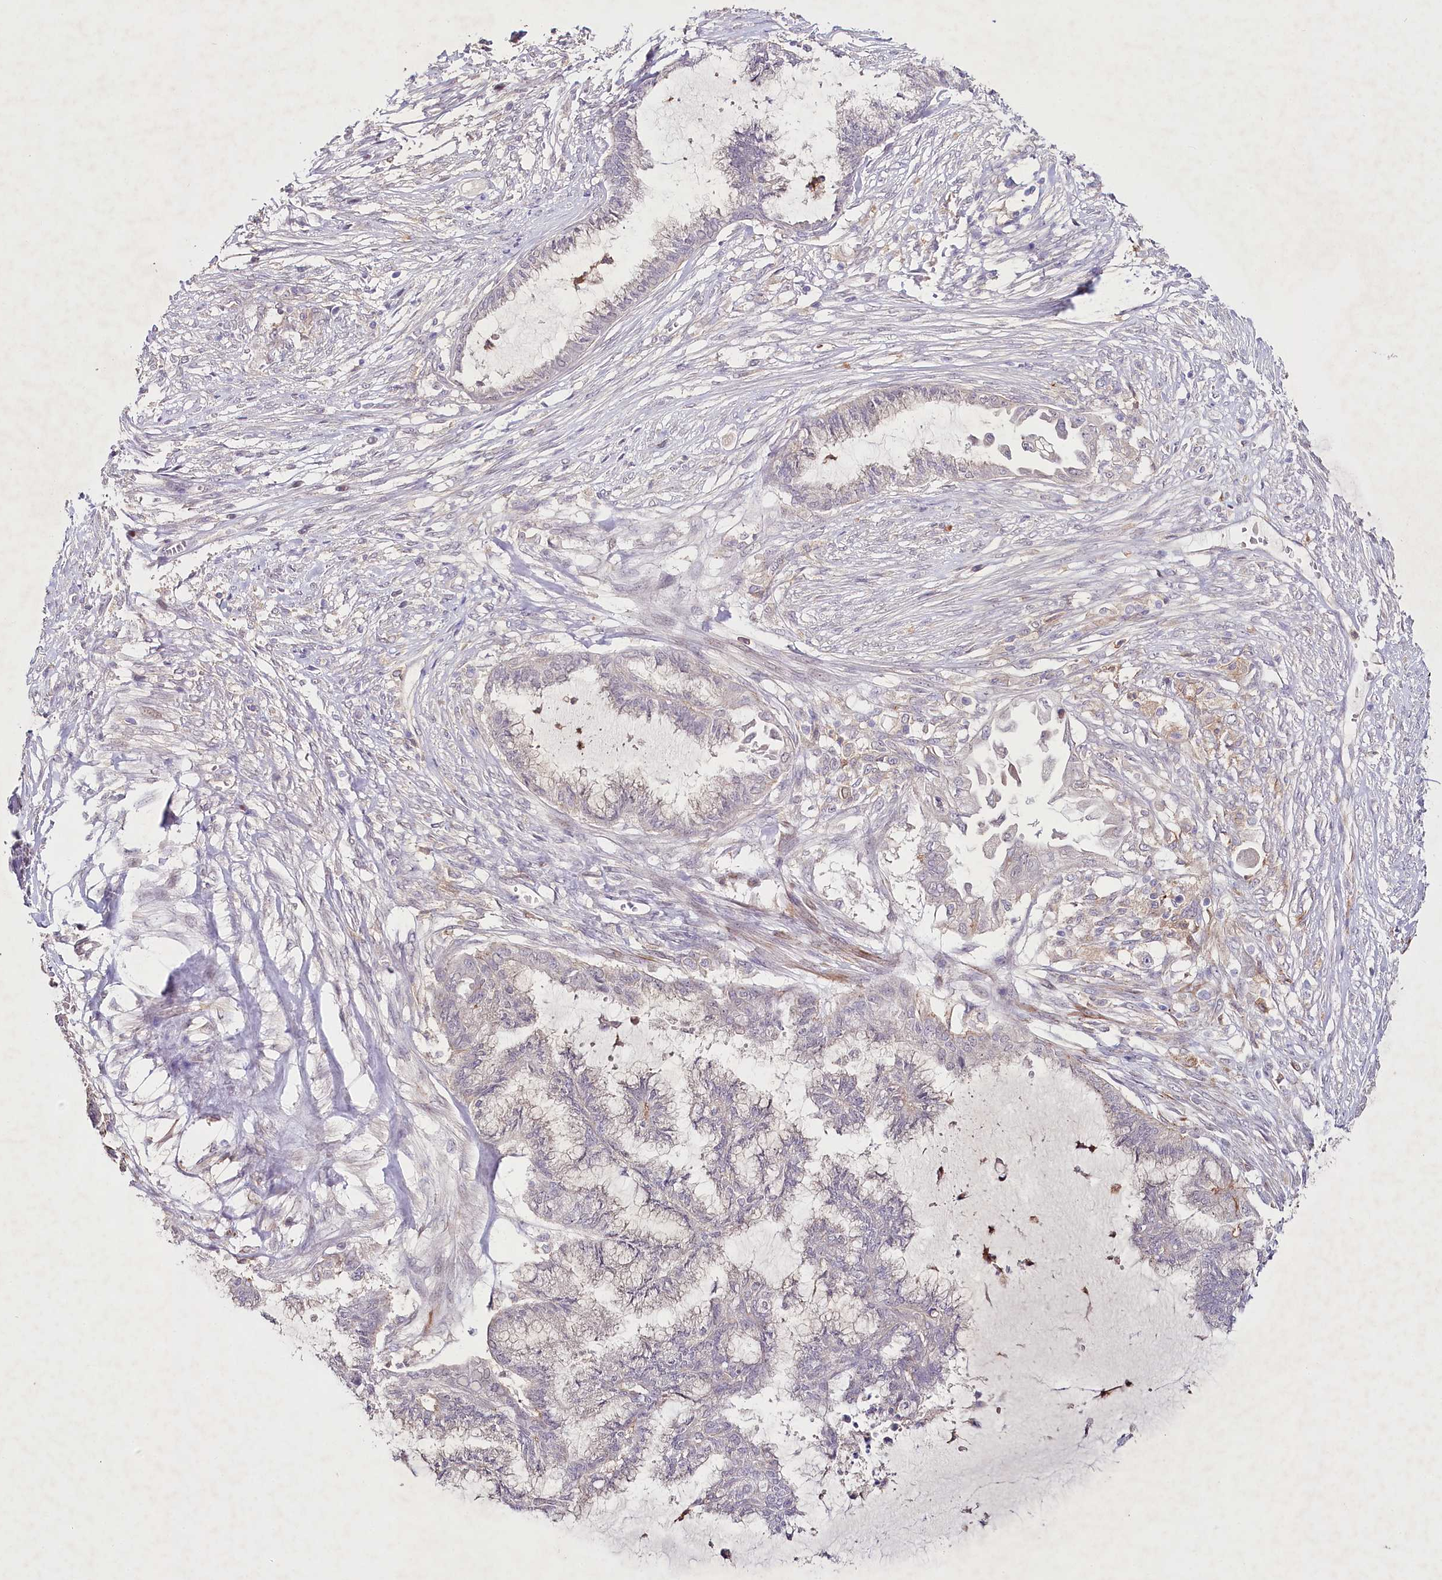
{"staining": {"intensity": "negative", "quantity": "none", "location": "none"}, "tissue": "endometrial cancer", "cell_type": "Tumor cells", "image_type": "cancer", "snomed": [{"axis": "morphology", "description": "Adenocarcinoma, NOS"}, {"axis": "topography", "description": "Endometrium"}], "caption": "IHC micrograph of human endometrial adenocarcinoma stained for a protein (brown), which shows no expression in tumor cells. (DAB (3,3'-diaminobenzidine) immunohistochemistry (IHC) visualized using brightfield microscopy, high magnification).", "gene": "ALDH3B1", "patient": {"sex": "female", "age": 86}}